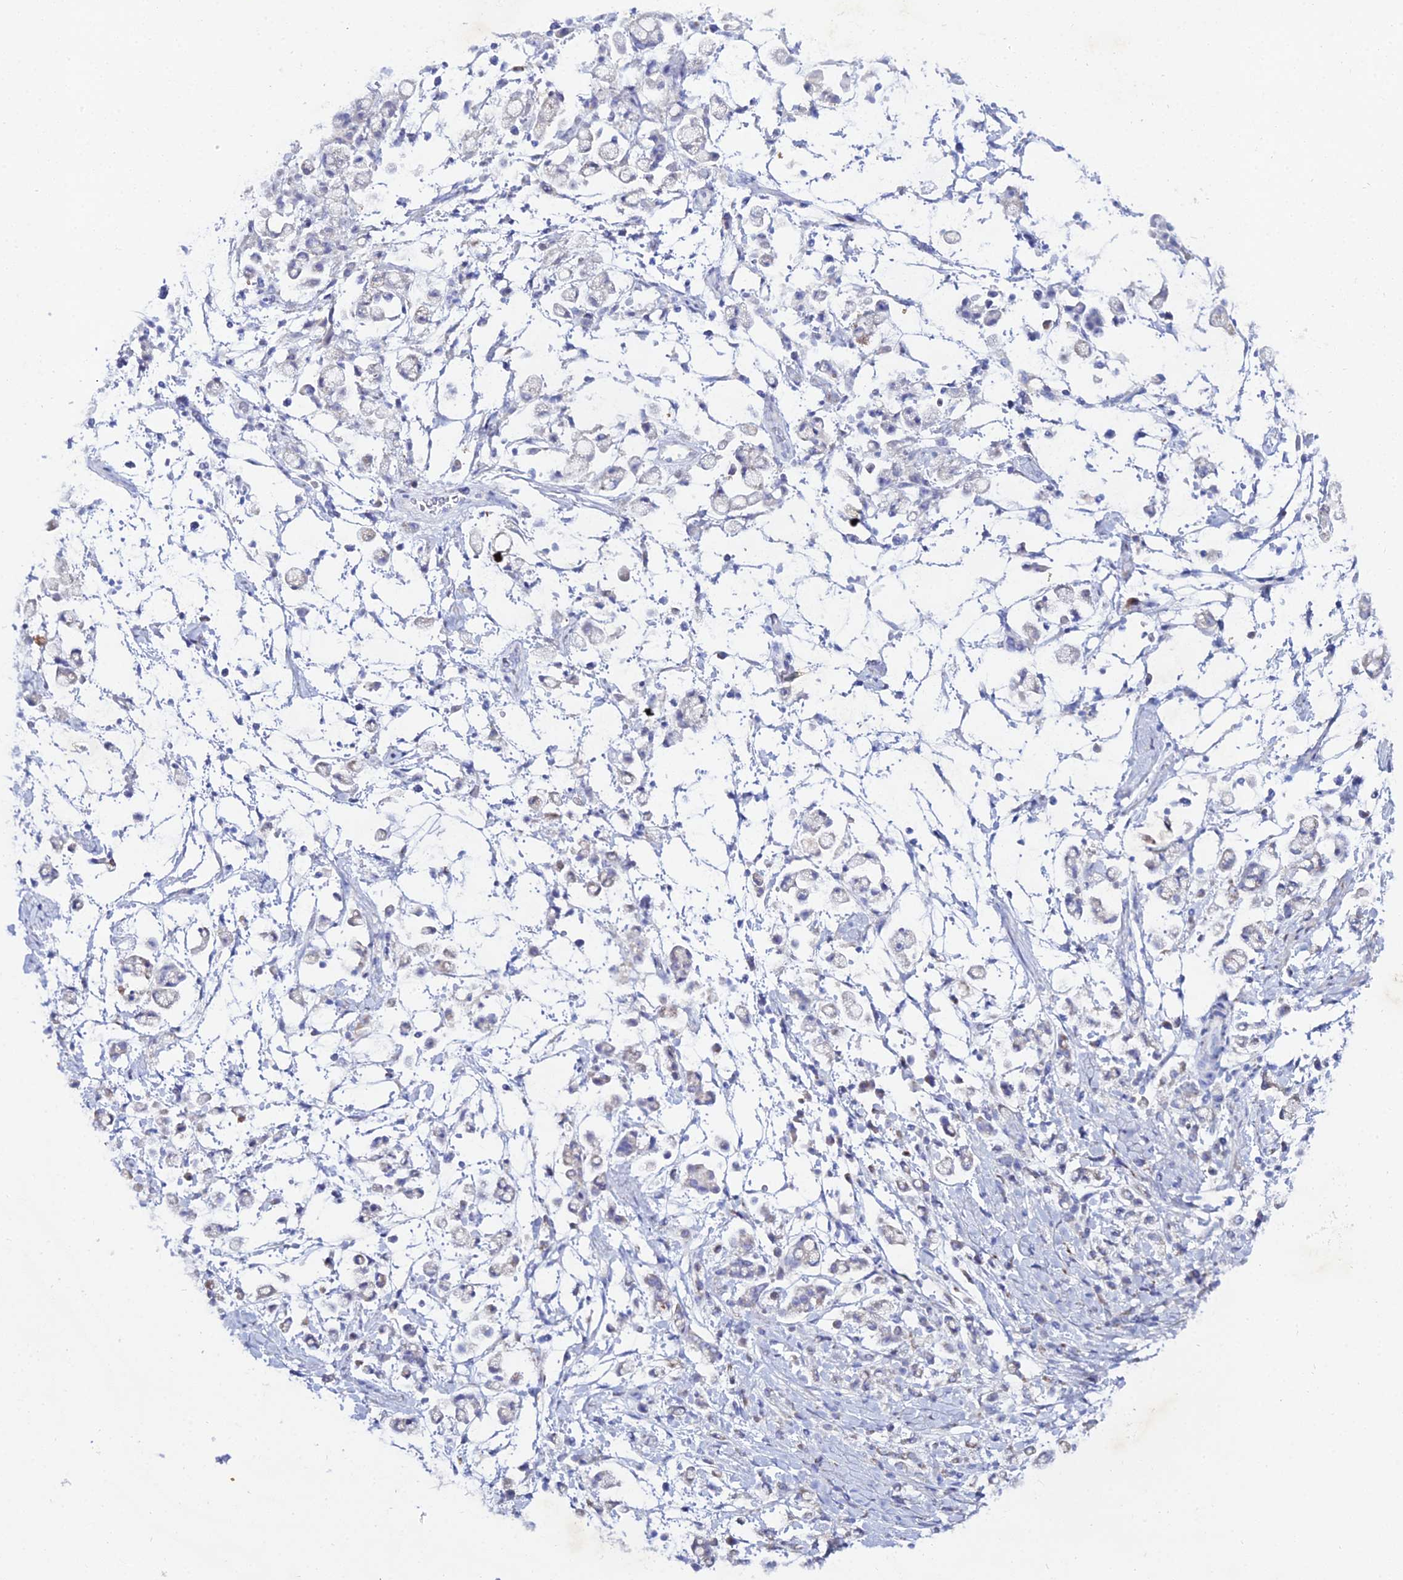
{"staining": {"intensity": "negative", "quantity": "none", "location": "none"}, "tissue": "stomach cancer", "cell_type": "Tumor cells", "image_type": "cancer", "snomed": [{"axis": "morphology", "description": "Adenocarcinoma, NOS"}, {"axis": "topography", "description": "Stomach"}], "caption": "Immunohistochemical staining of stomach adenocarcinoma shows no significant expression in tumor cells. (Brightfield microscopy of DAB (3,3'-diaminobenzidine) immunohistochemistry (IHC) at high magnification).", "gene": "DHX34", "patient": {"sex": "female", "age": 60}}